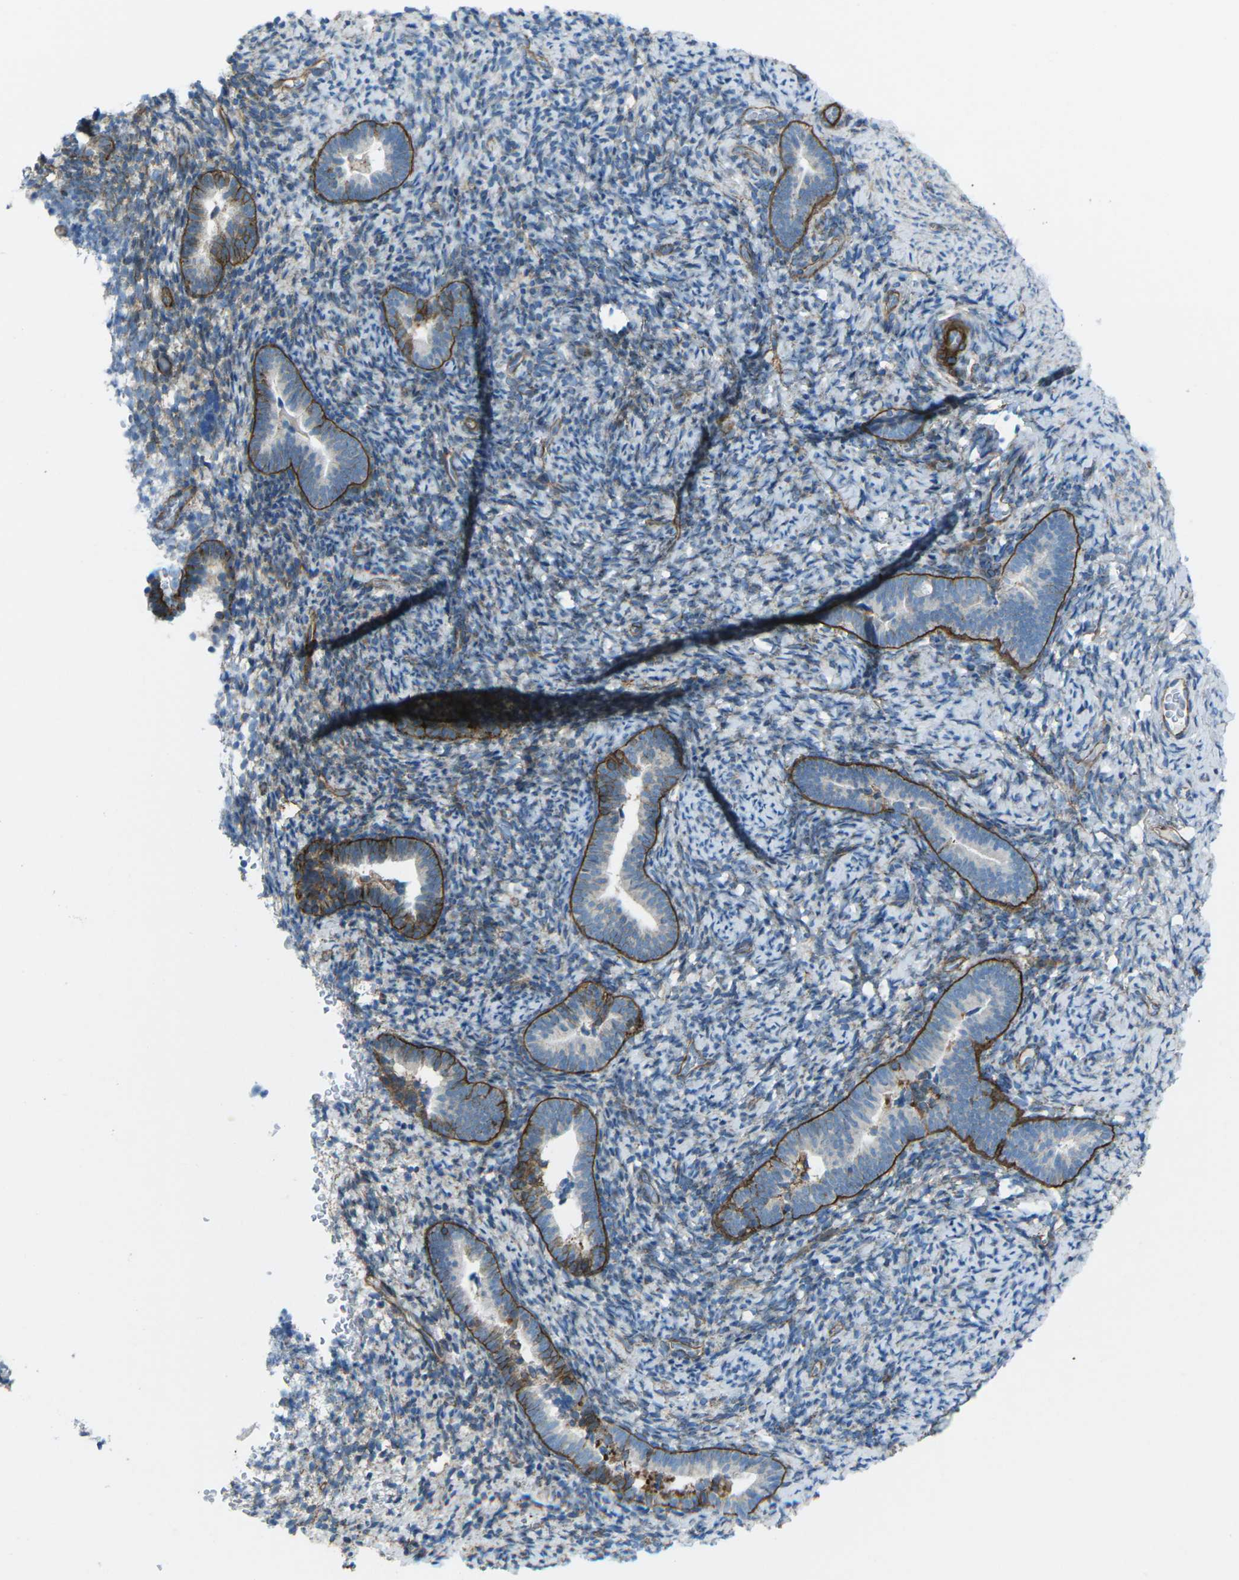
{"staining": {"intensity": "weak", "quantity": "<25%", "location": "cytoplasmic/membranous"}, "tissue": "endometrium", "cell_type": "Cells in endometrial stroma", "image_type": "normal", "snomed": [{"axis": "morphology", "description": "Normal tissue, NOS"}, {"axis": "topography", "description": "Endometrium"}], "caption": "The micrograph demonstrates no staining of cells in endometrial stroma in normal endometrium.", "gene": "UTRN", "patient": {"sex": "female", "age": 51}}